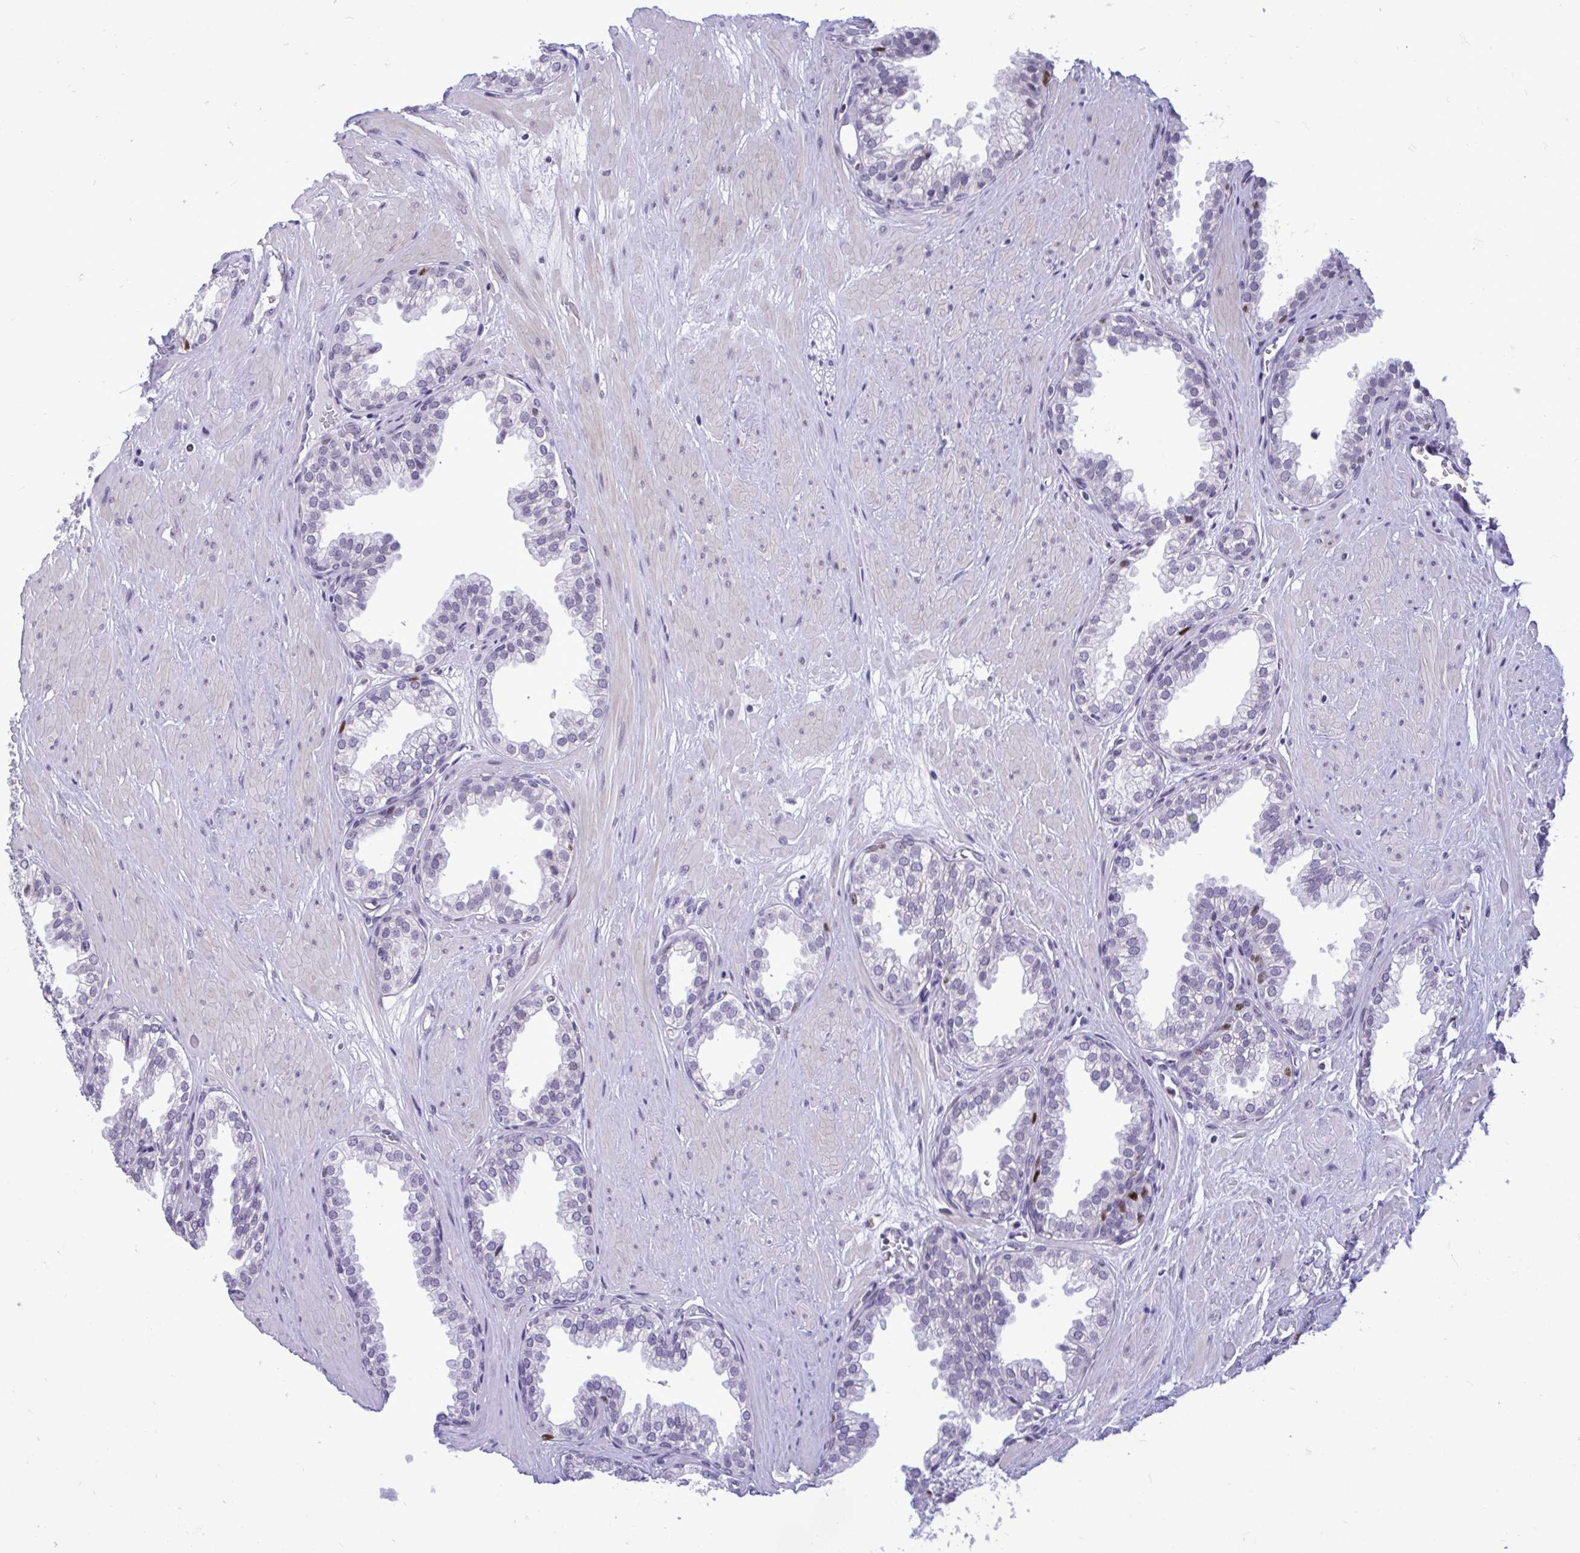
{"staining": {"intensity": "strong", "quantity": "<25%", "location": "nuclear"}, "tissue": "prostate", "cell_type": "Glandular cells", "image_type": "normal", "snomed": [{"axis": "morphology", "description": "Normal tissue, NOS"}, {"axis": "topography", "description": "Prostate"}, {"axis": "topography", "description": "Peripheral nerve tissue"}], "caption": "High-power microscopy captured an immunohistochemistry (IHC) image of benign prostate, revealing strong nuclear staining in about <25% of glandular cells.", "gene": "C1QL2", "patient": {"sex": "male", "age": 55}}